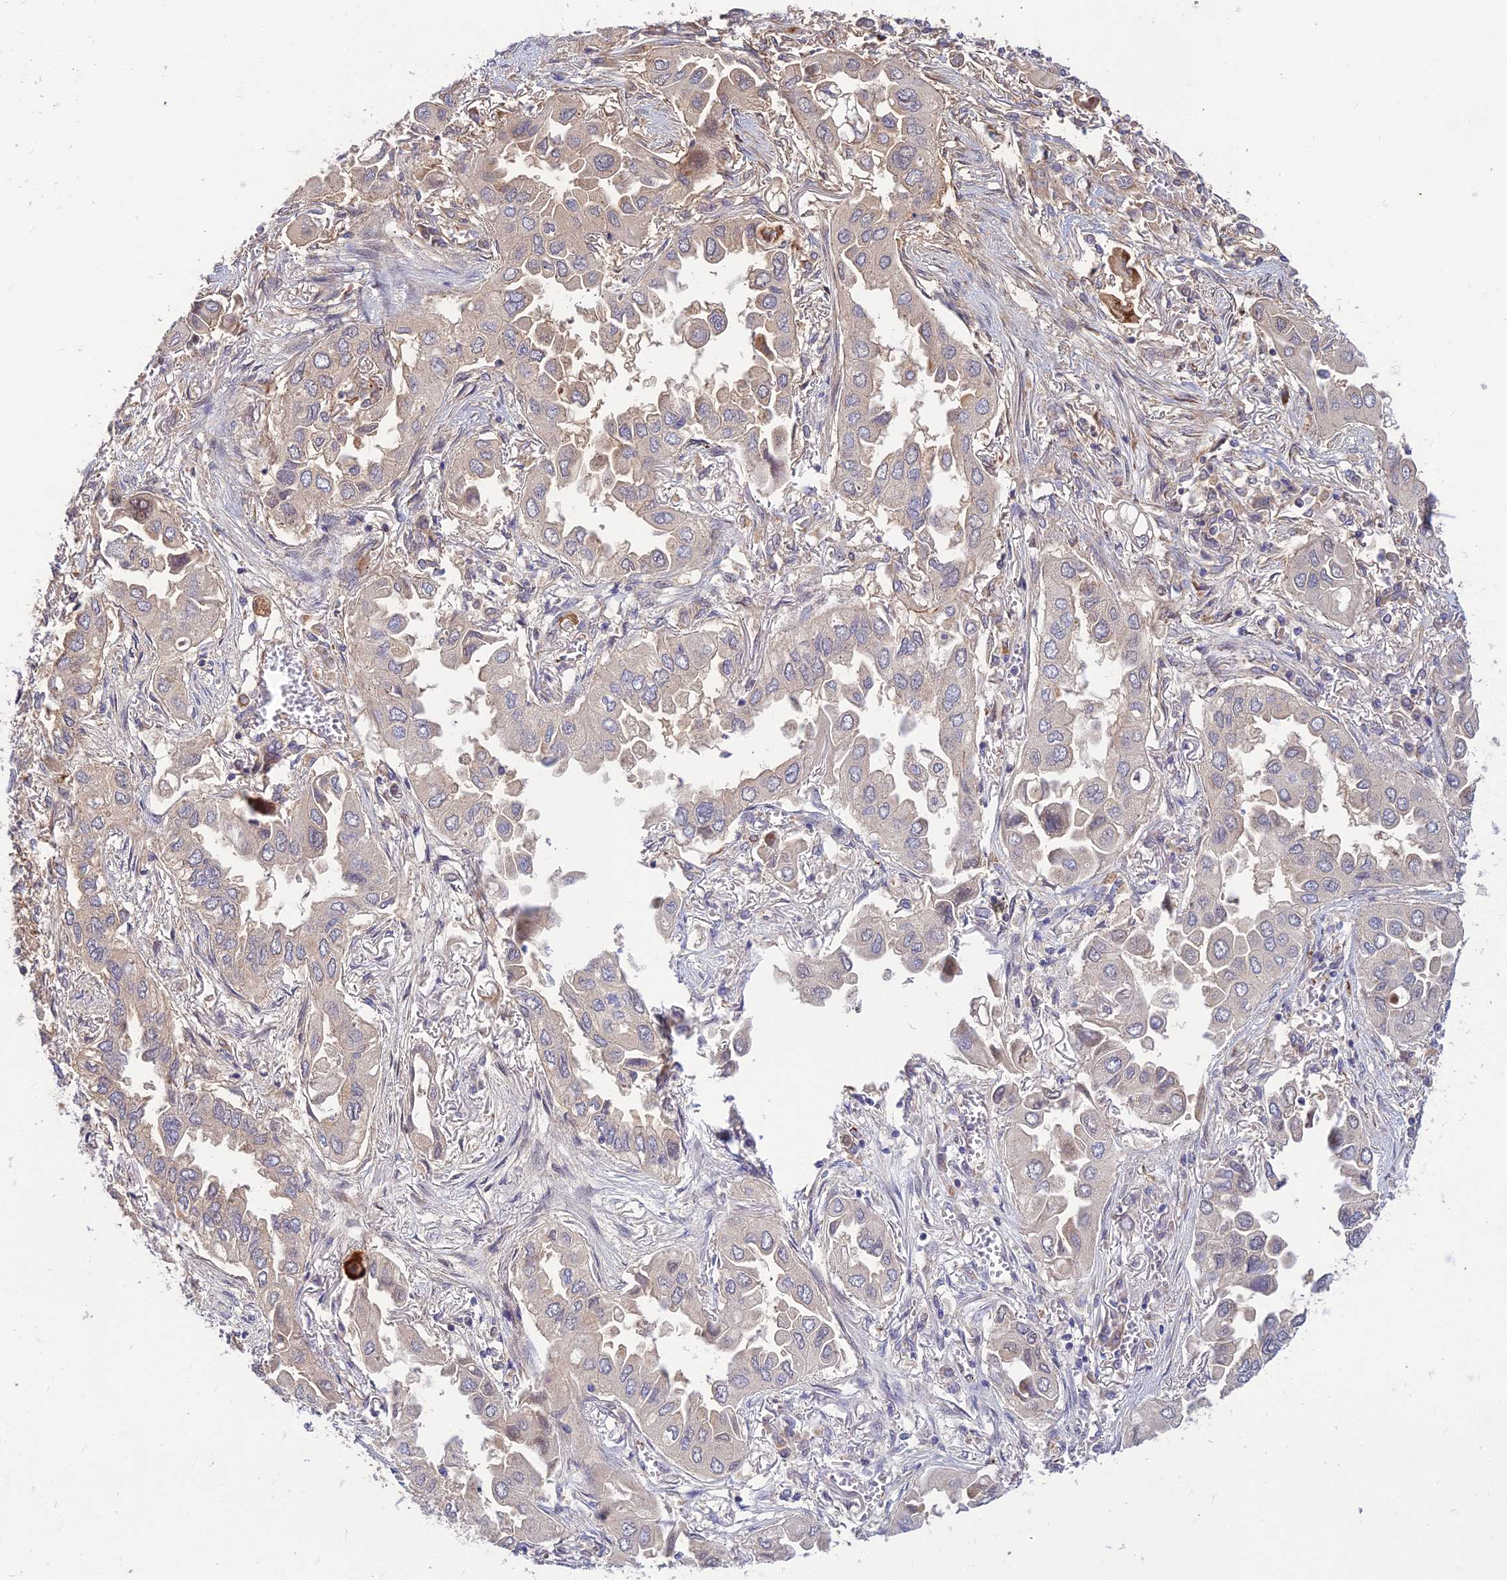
{"staining": {"intensity": "weak", "quantity": "25%-75%", "location": "cytoplasmic/membranous"}, "tissue": "lung cancer", "cell_type": "Tumor cells", "image_type": "cancer", "snomed": [{"axis": "morphology", "description": "Adenocarcinoma, NOS"}, {"axis": "topography", "description": "Lung"}], "caption": "This micrograph exhibits immunohistochemistry staining of lung cancer (adenocarcinoma), with low weak cytoplasmic/membranous staining in approximately 25%-75% of tumor cells.", "gene": "ST8SIA5", "patient": {"sex": "female", "age": 76}}